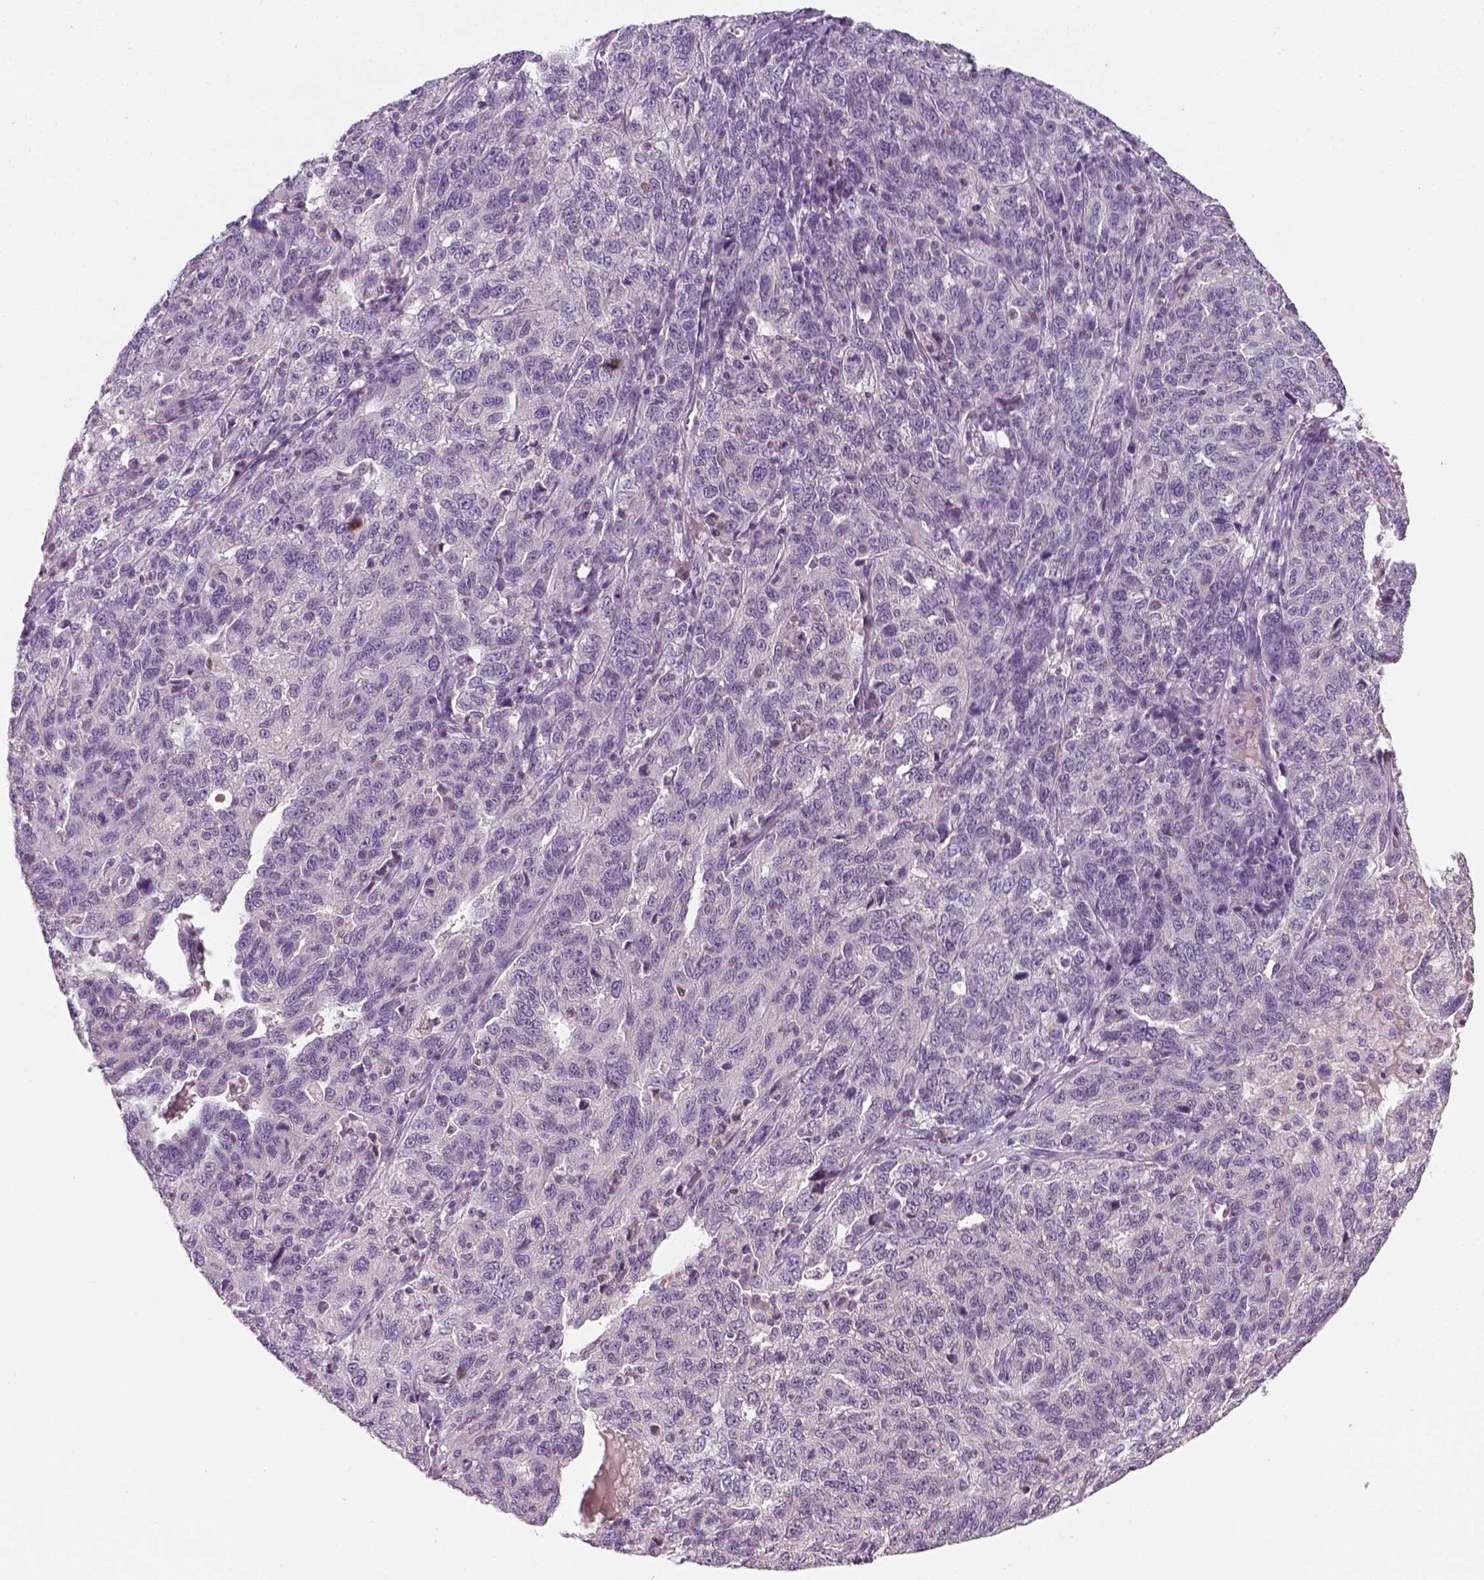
{"staining": {"intensity": "negative", "quantity": "none", "location": "none"}, "tissue": "ovarian cancer", "cell_type": "Tumor cells", "image_type": "cancer", "snomed": [{"axis": "morphology", "description": "Cystadenocarcinoma, serous, NOS"}, {"axis": "topography", "description": "Ovary"}], "caption": "IHC image of neoplastic tissue: ovarian cancer stained with DAB (3,3'-diaminobenzidine) reveals no significant protein positivity in tumor cells.", "gene": "TP53", "patient": {"sex": "female", "age": 71}}